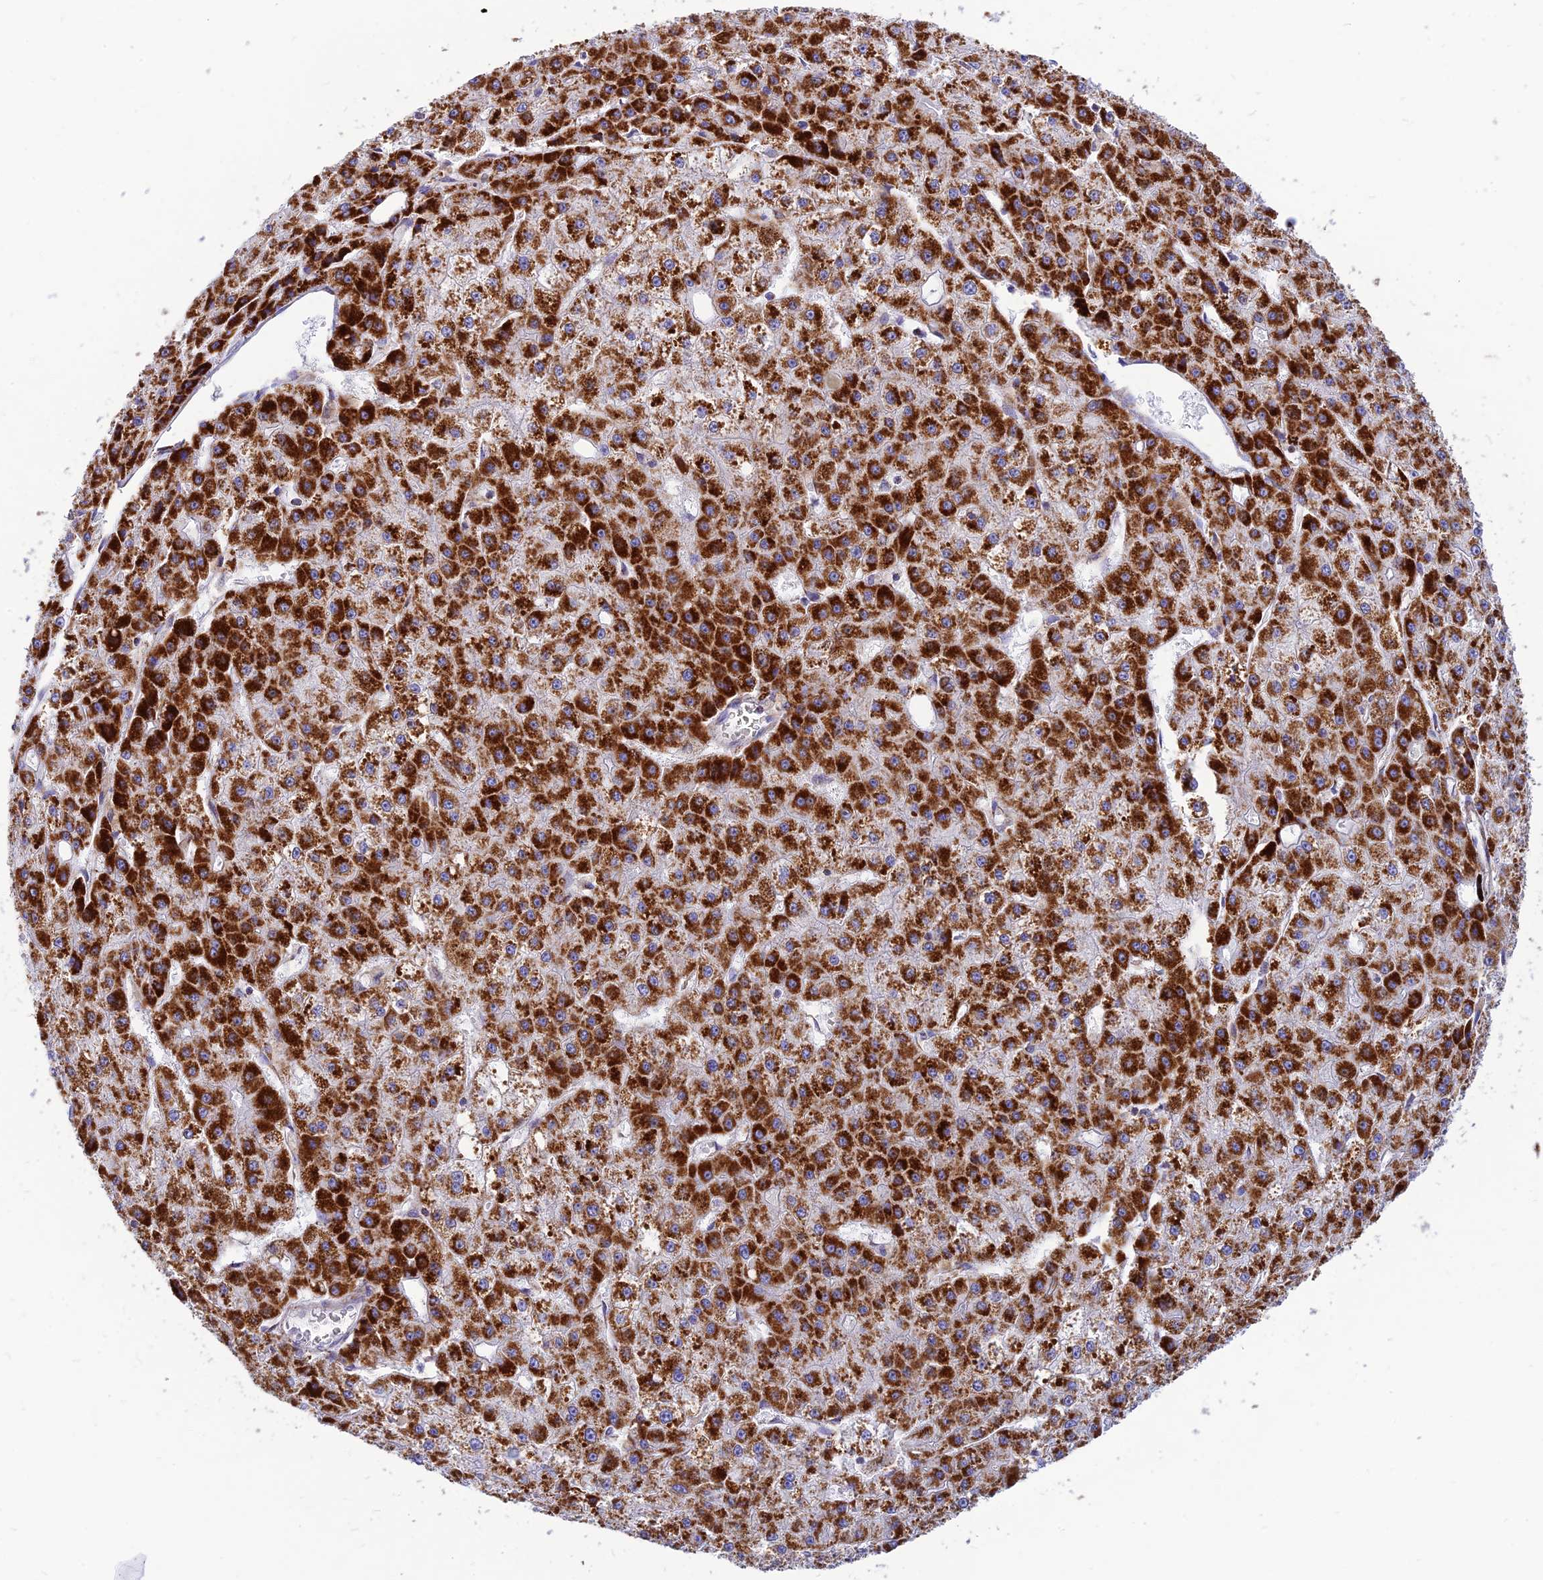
{"staining": {"intensity": "strong", "quantity": ">75%", "location": "cytoplasmic/membranous"}, "tissue": "liver cancer", "cell_type": "Tumor cells", "image_type": "cancer", "snomed": [{"axis": "morphology", "description": "Carcinoma, Hepatocellular, NOS"}, {"axis": "topography", "description": "Liver"}], "caption": "There is high levels of strong cytoplasmic/membranous positivity in tumor cells of hepatocellular carcinoma (liver), as demonstrated by immunohistochemical staining (brown color).", "gene": "PACC1", "patient": {"sex": "male", "age": 47}}